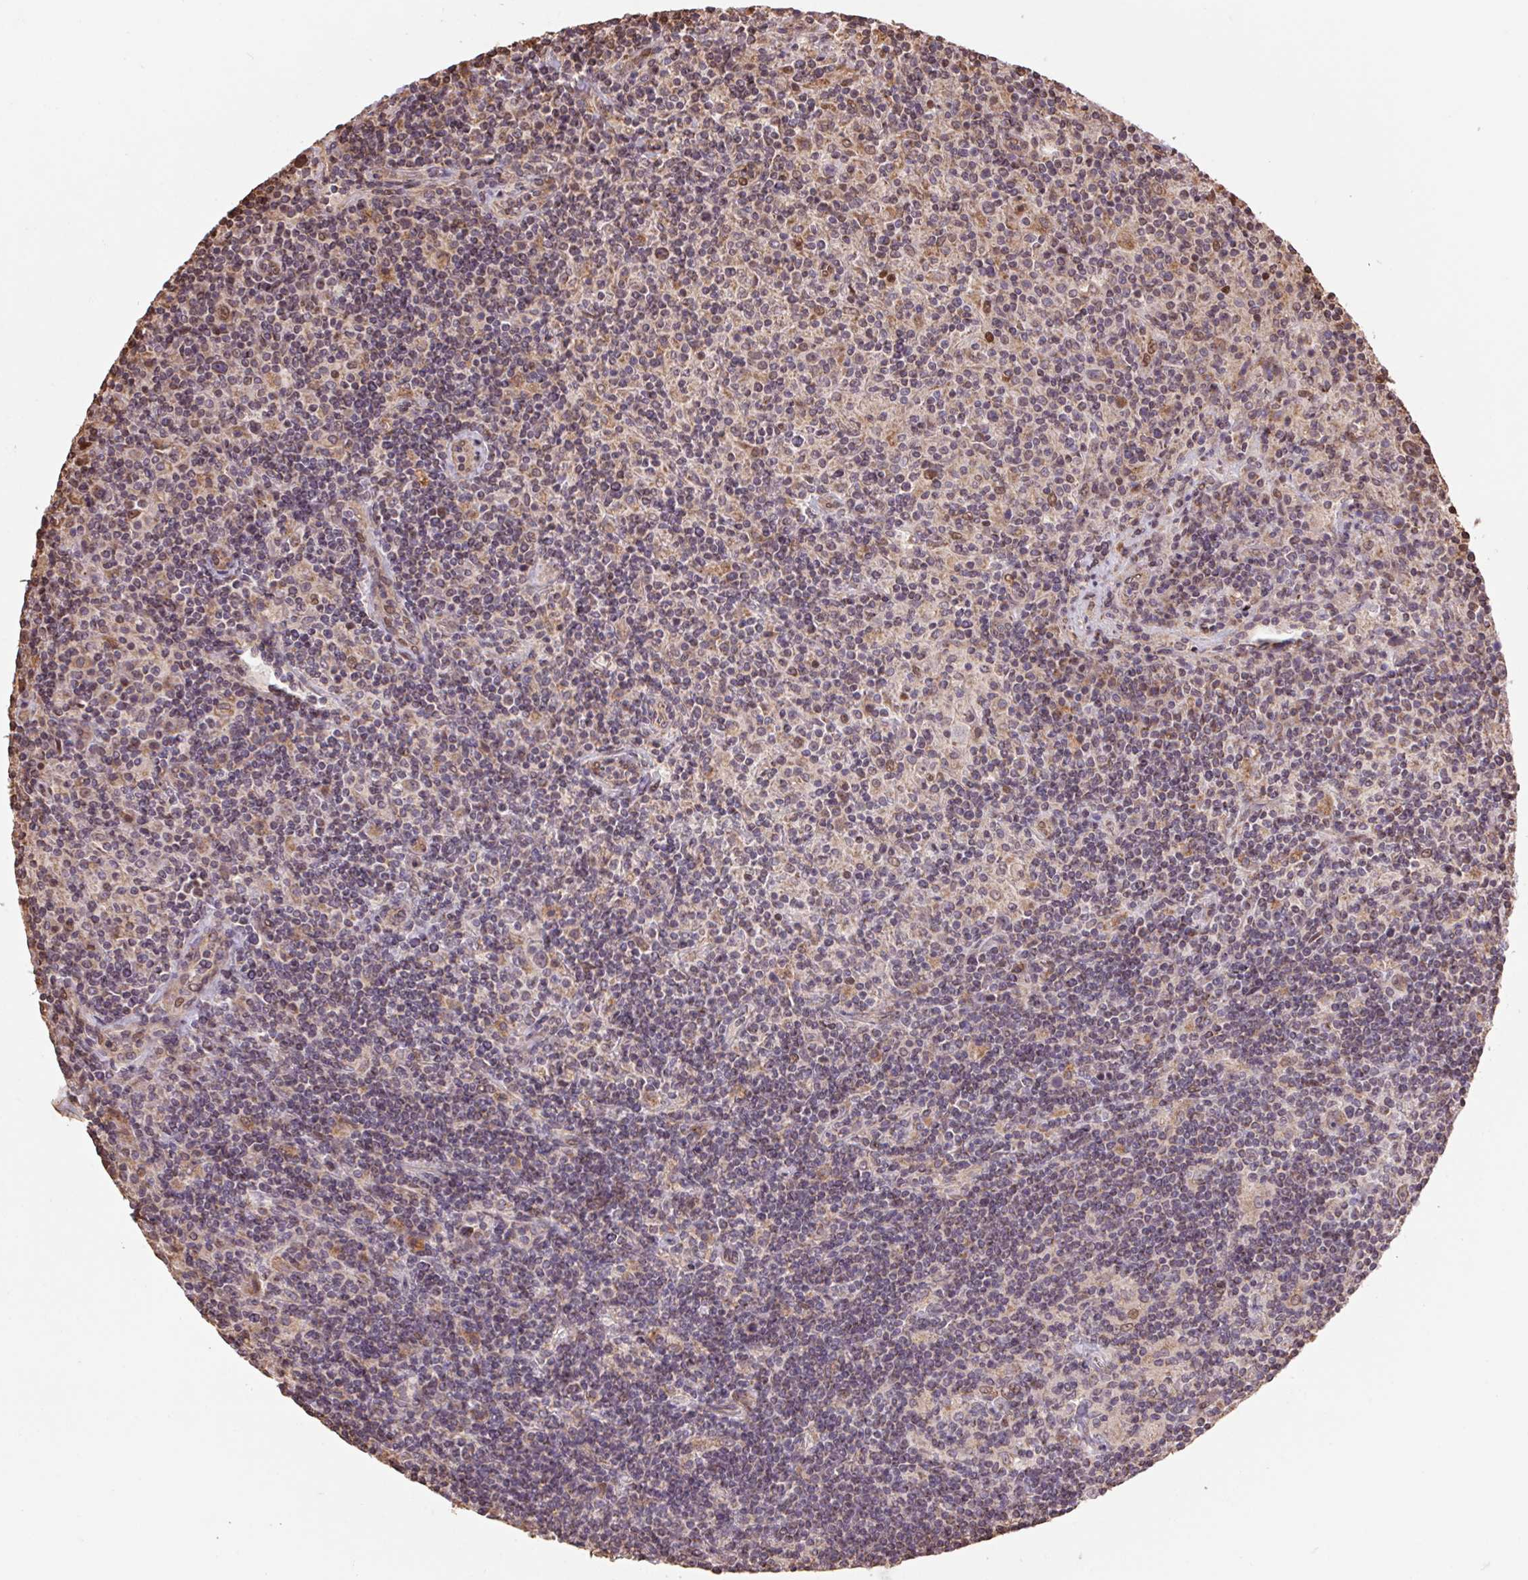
{"staining": {"intensity": "weak", "quantity": "25%-75%", "location": "cytoplasmic/membranous"}, "tissue": "lymphoma", "cell_type": "Tumor cells", "image_type": "cancer", "snomed": [{"axis": "morphology", "description": "Hodgkin's disease, NOS"}, {"axis": "topography", "description": "Lymph node"}], "caption": "Weak cytoplasmic/membranous protein positivity is identified in approximately 25%-75% of tumor cells in lymphoma.", "gene": "PDHA1", "patient": {"sex": "male", "age": 70}}